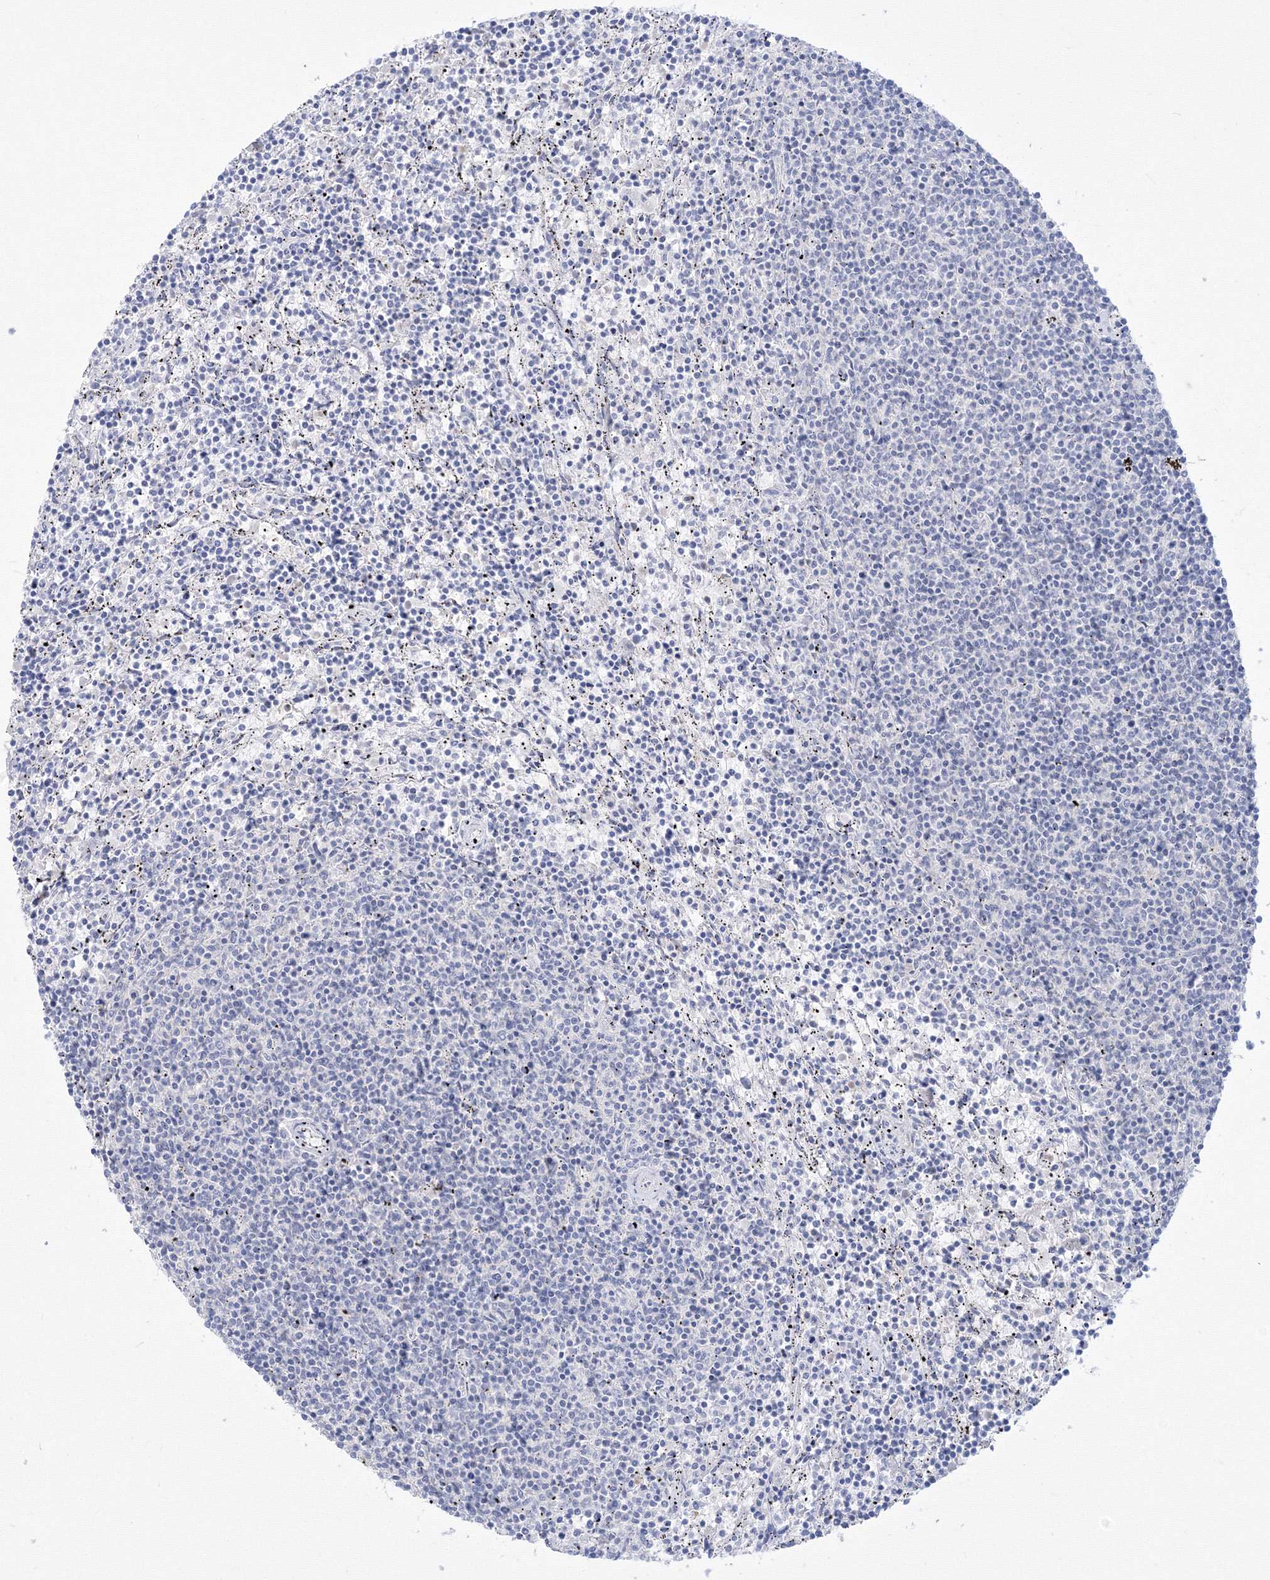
{"staining": {"intensity": "negative", "quantity": "none", "location": "none"}, "tissue": "lymphoma", "cell_type": "Tumor cells", "image_type": "cancer", "snomed": [{"axis": "morphology", "description": "Malignant lymphoma, non-Hodgkin's type, Low grade"}, {"axis": "topography", "description": "Spleen"}], "caption": "DAB (3,3'-diaminobenzidine) immunohistochemical staining of human malignant lymphoma, non-Hodgkin's type (low-grade) displays no significant expression in tumor cells.", "gene": "FBXL8", "patient": {"sex": "female", "age": 50}}